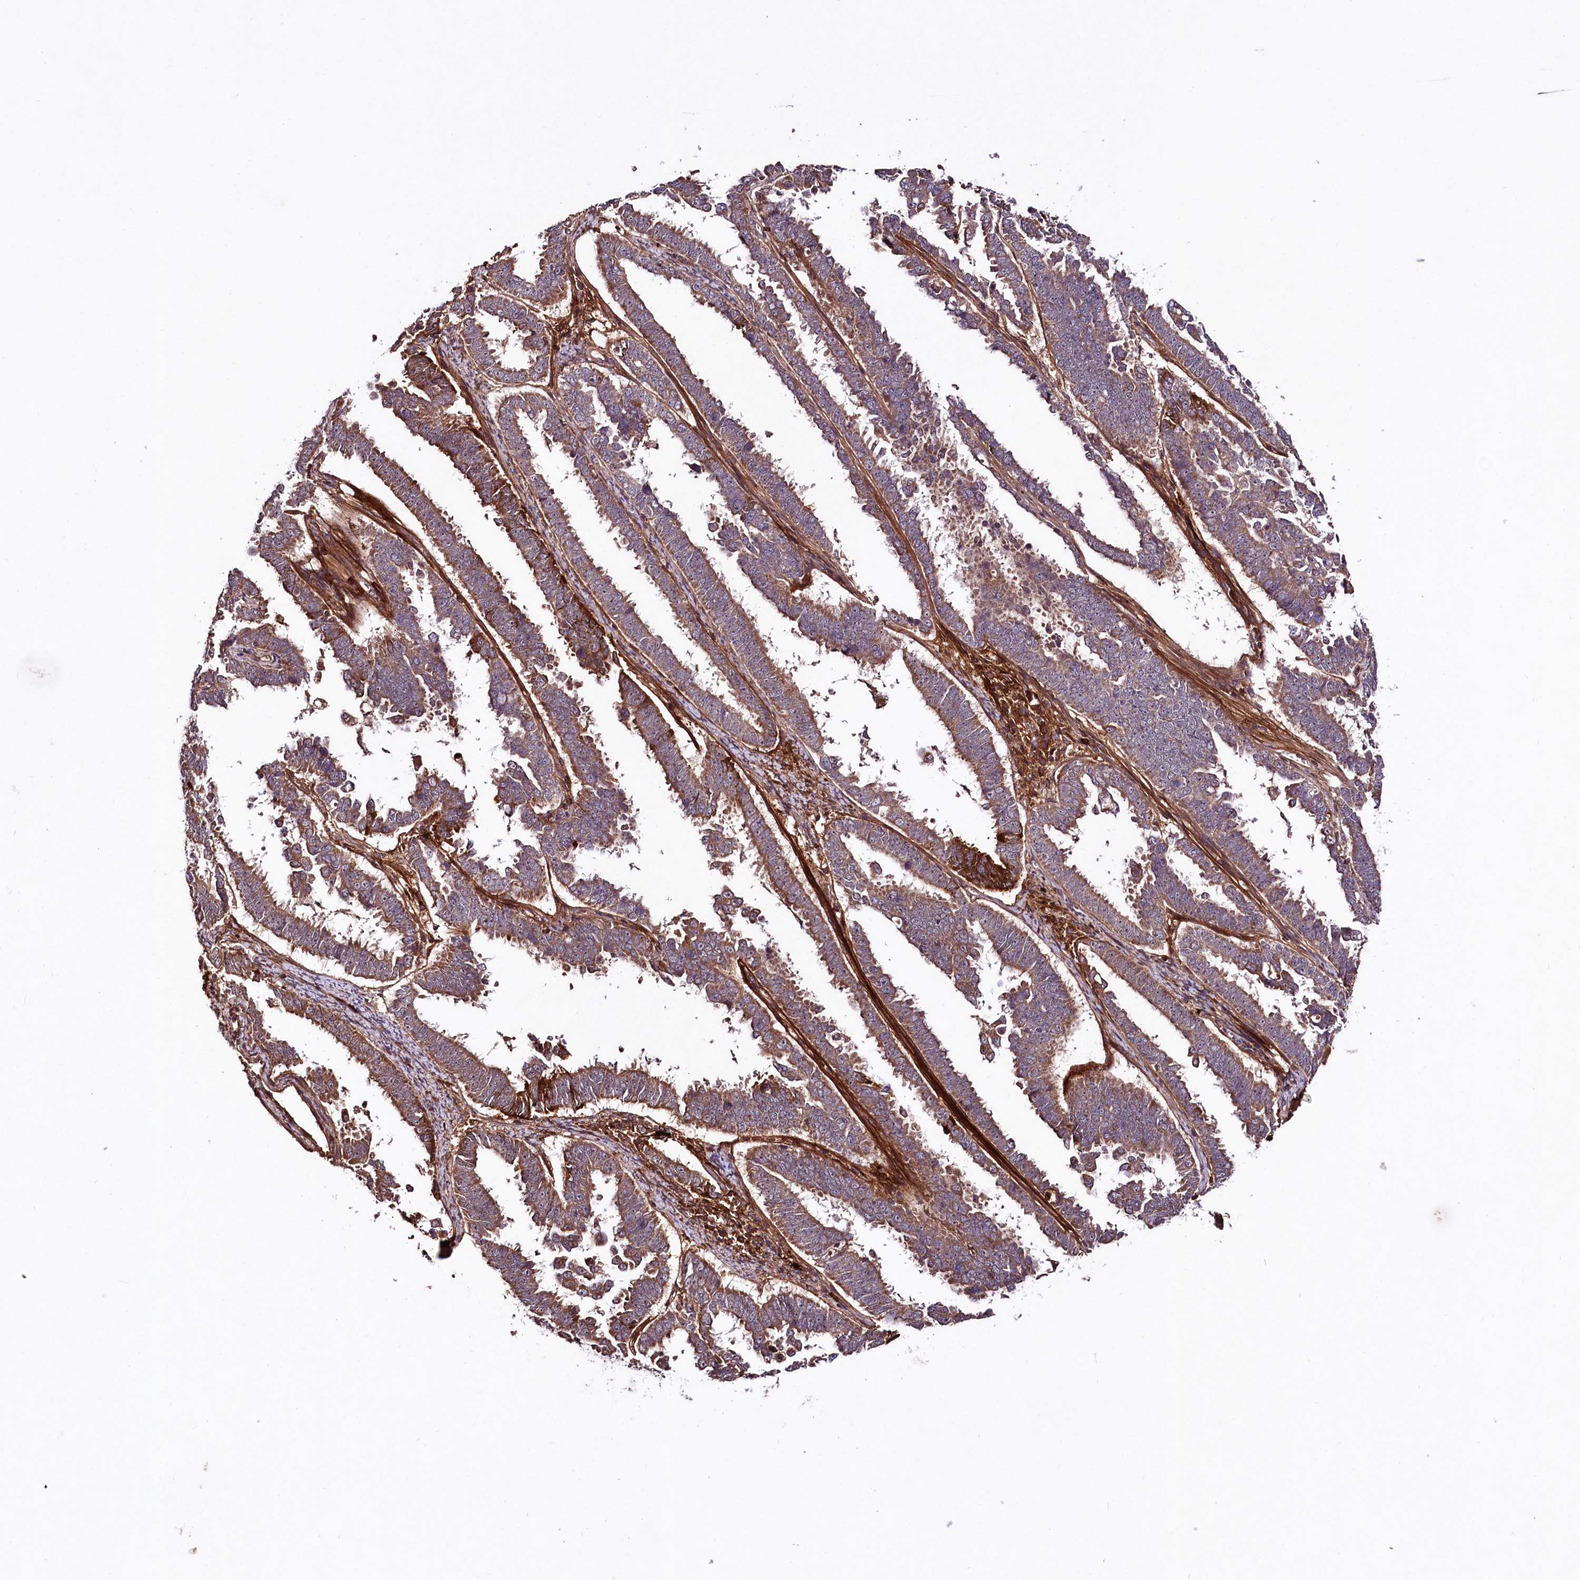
{"staining": {"intensity": "moderate", "quantity": ">75%", "location": "cytoplasmic/membranous"}, "tissue": "endometrial cancer", "cell_type": "Tumor cells", "image_type": "cancer", "snomed": [{"axis": "morphology", "description": "Adenocarcinoma, NOS"}, {"axis": "topography", "description": "Endometrium"}], "caption": "Human adenocarcinoma (endometrial) stained with a brown dye demonstrates moderate cytoplasmic/membranous positive positivity in about >75% of tumor cells.", "gene": "TNPO3", "patient": {"sex": "female", "age": 75}}